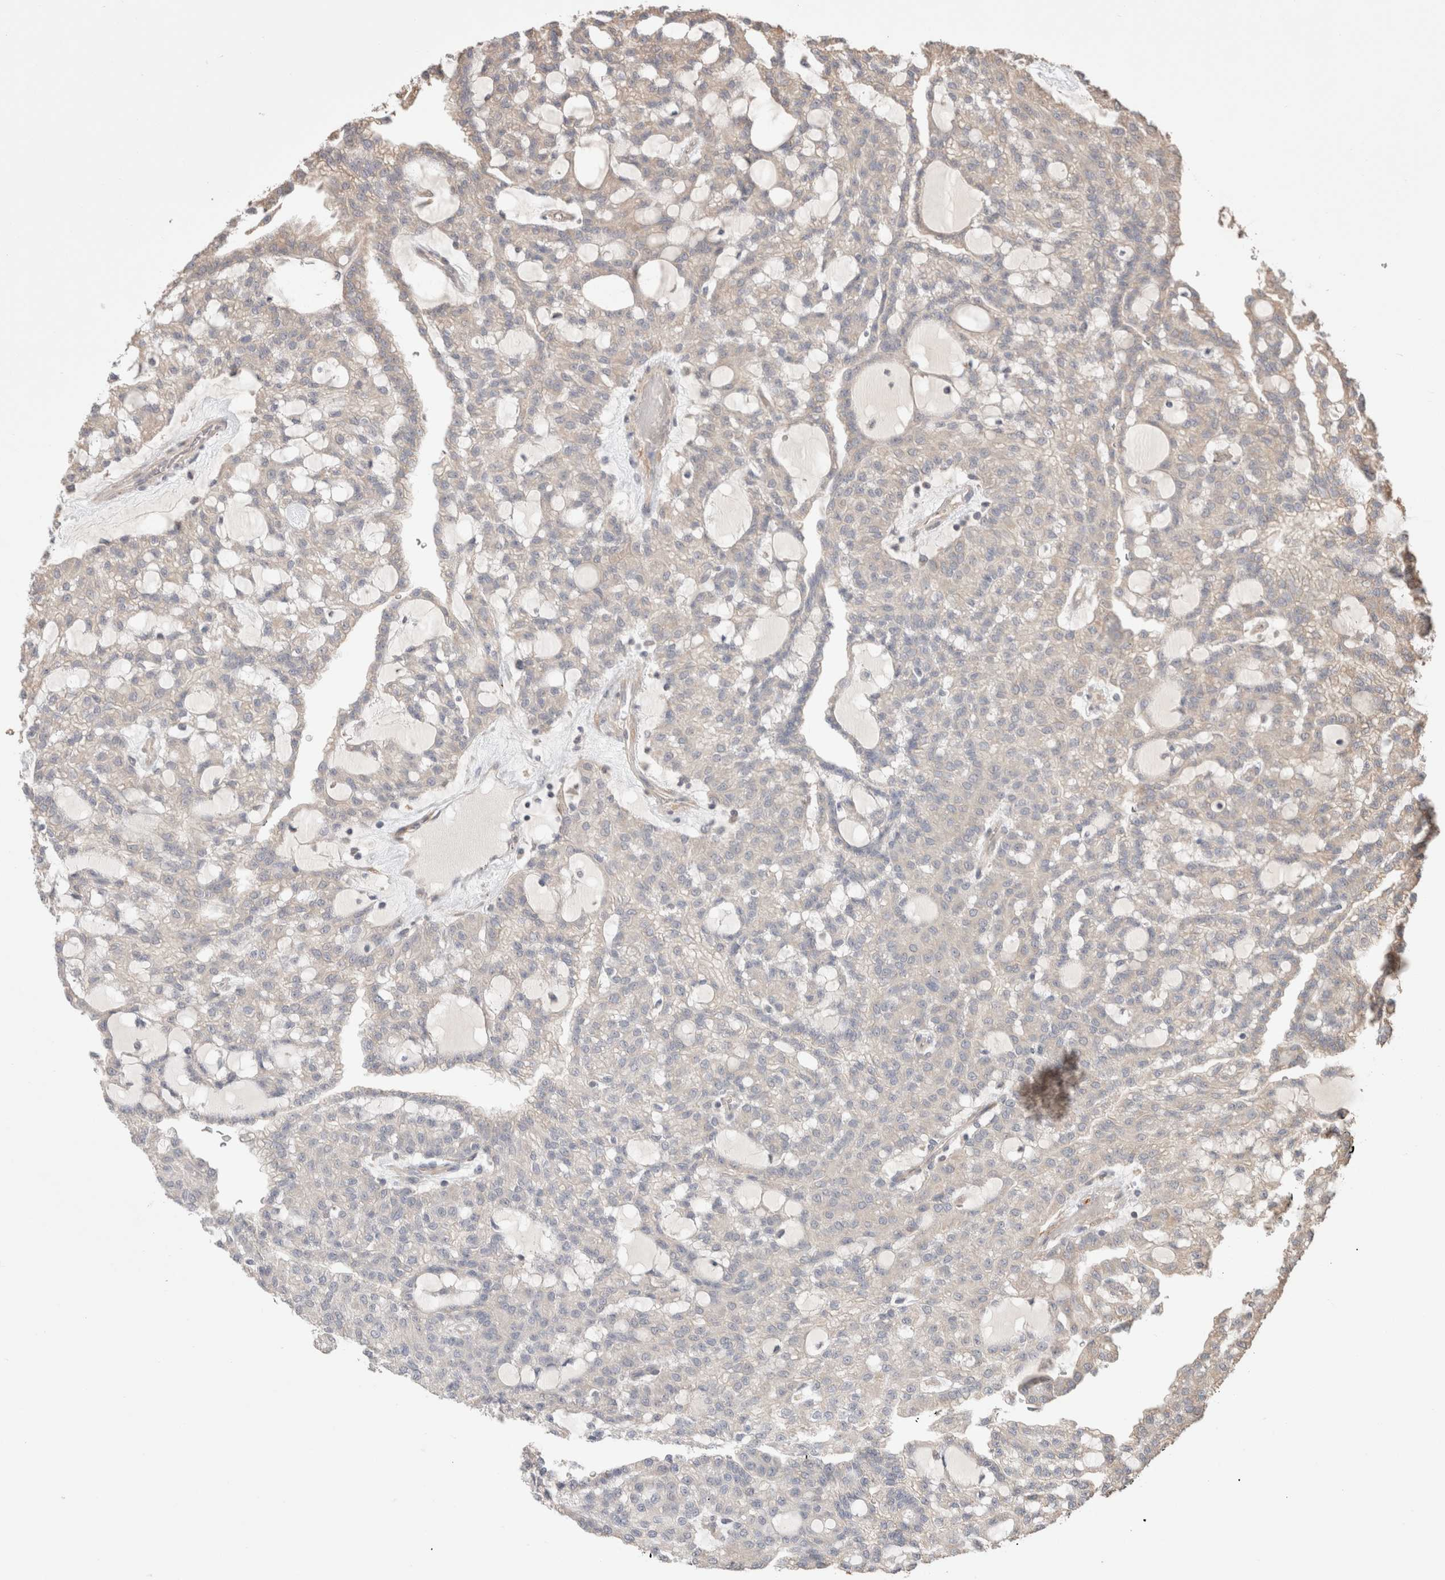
{"staining": {"intensity": "negative", "quantity": "none", "location": "none"}, "tissue": "renal cancer", "cell_type": "Tumor cells", "image_type": "cancer", "snomed": [{"axis": "morphology", "description": "Adenocarcinoma, NOS"}, {"axis": "topography", "description": "Kidney"}], "caption": "The immunohistochemistry (IHC) micrograph has no significant expression in tumor cells of renal cancer tissue.", "gene": "HROB", "patient": {"sex": "male", "age": 63}}